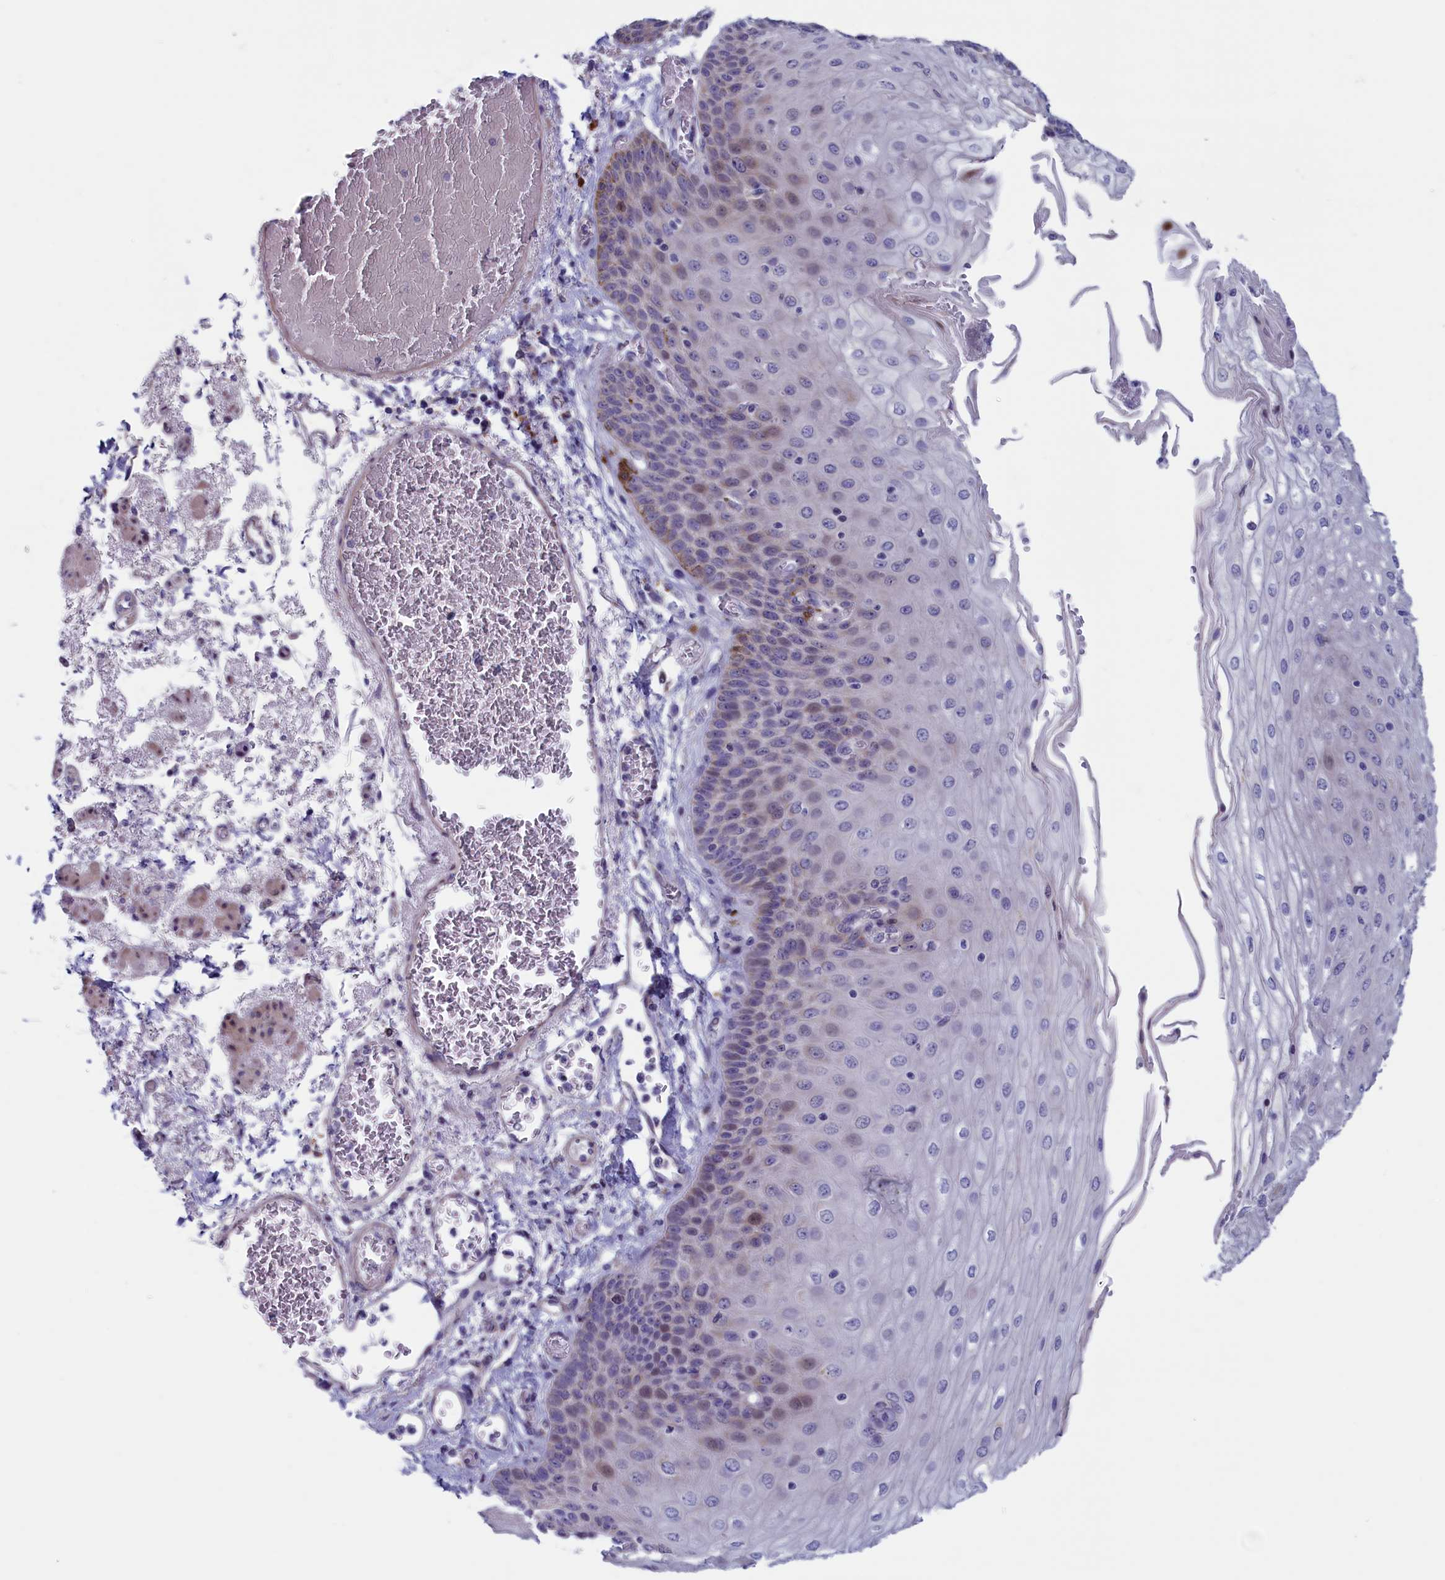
{"staining": {"intensity": "weak", "quantity": "<25%", "location": "nuclear"}, "tissue": "esophagus", "cell_type": "Squamous epithelial cells", "image_type": "normal", "snomed": [{"axis": "morphology", "description": "Normal tissue, NOS"}, {"axis": "topography", "description": "Esophagus"}], "caption": "Immunohistochemistry (IHC) histopathology image of normal esophagus stained for a protein (brown), which displays no positivity in squamous epithelial cells.", "gene": "NIBAN3", "patient": {"sex": "male", "age": 81}}